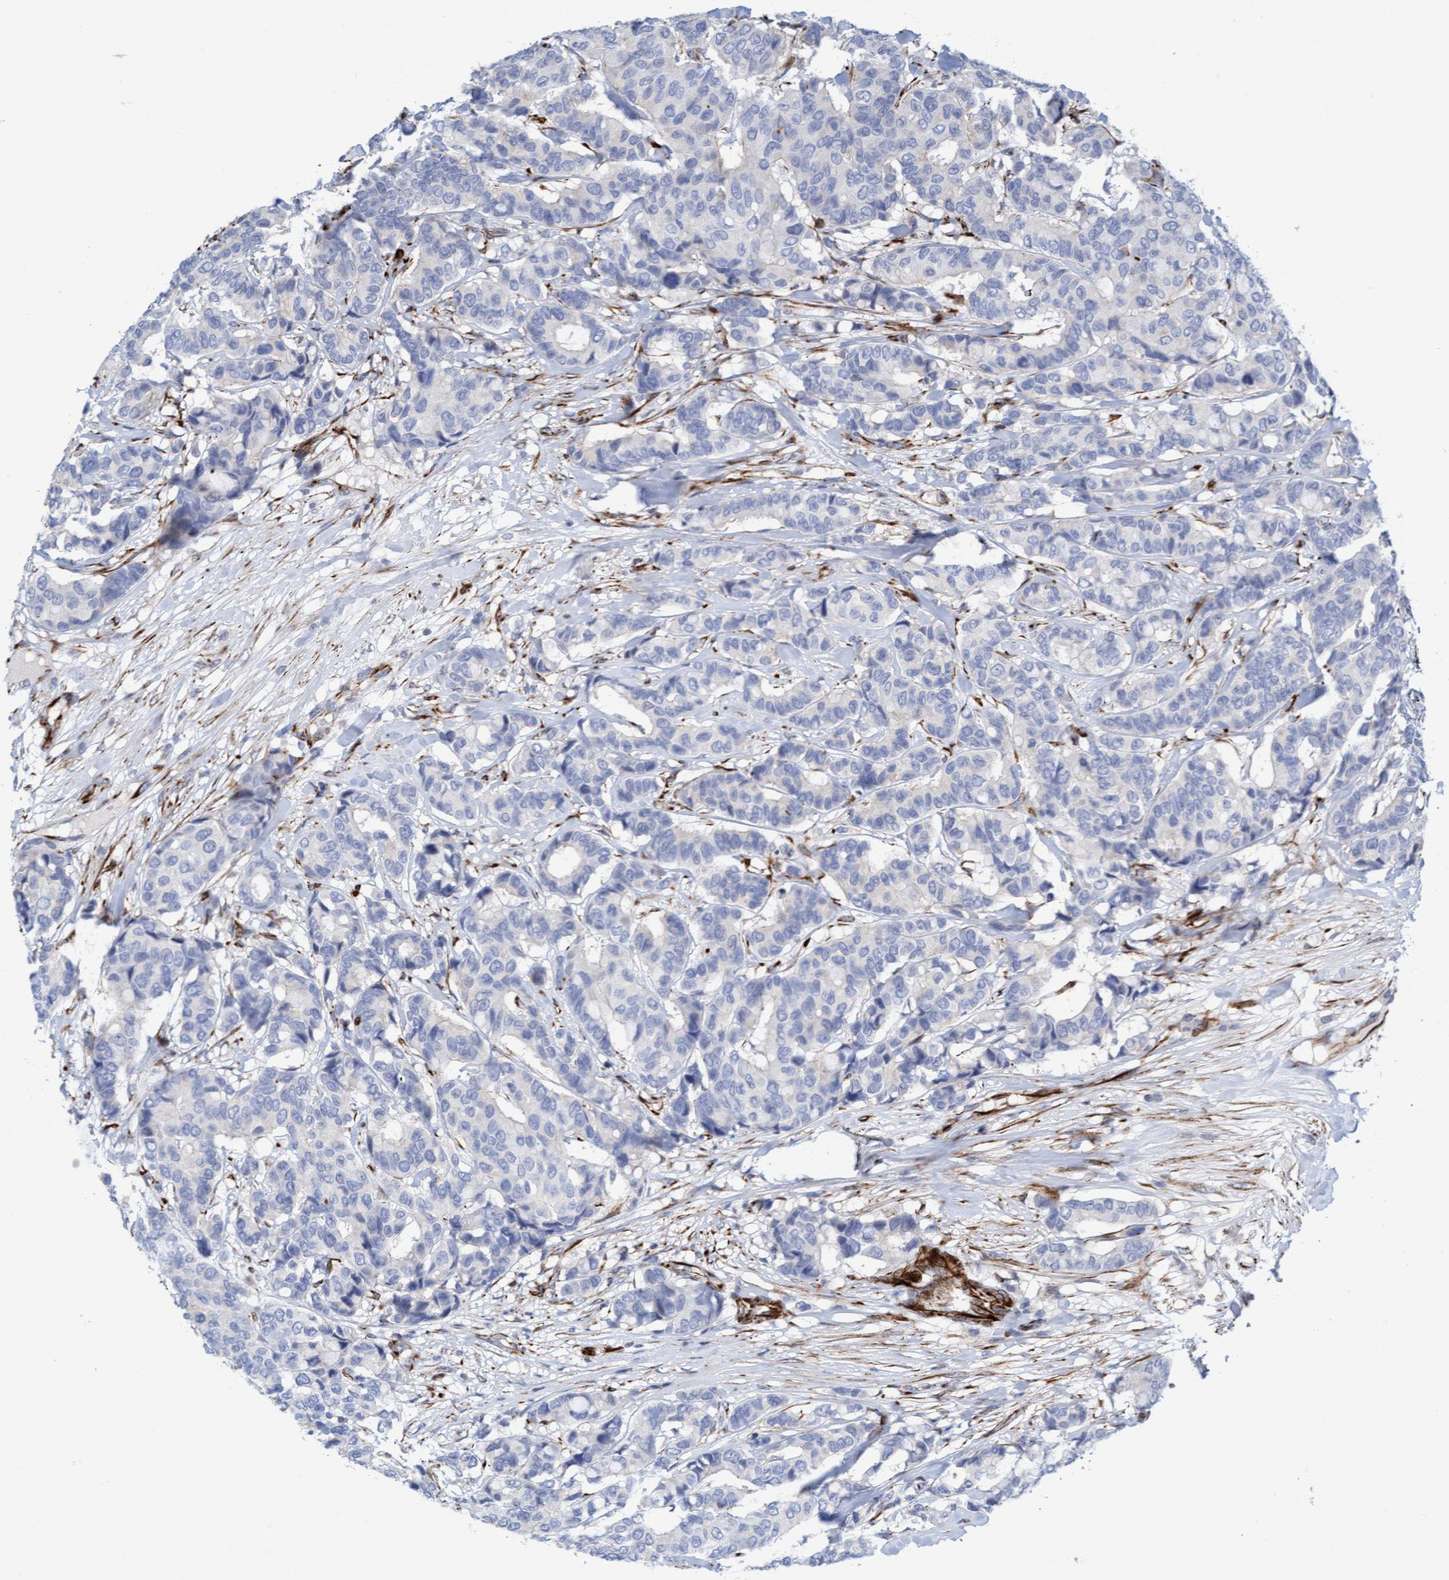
{"staining": {"intensity": "negative", "quantity": "none", "location": "none"}, "tissue": "breast cancer", "cell_type": "Tumor cells", "image_type": "cancer", "snomed": [{"axis": "morphology", "description": "Duct carcinoma"}, {"axis": "topography", "description": "Breast"}], "caption": "The immunohistochemistry (IHC) histopathology image has no significant positivity in tumor cells of invasive ductal carcinoma (breast) tissue.", "gene": "POLG2", "patient": {"sex": "female", "age": 87}}